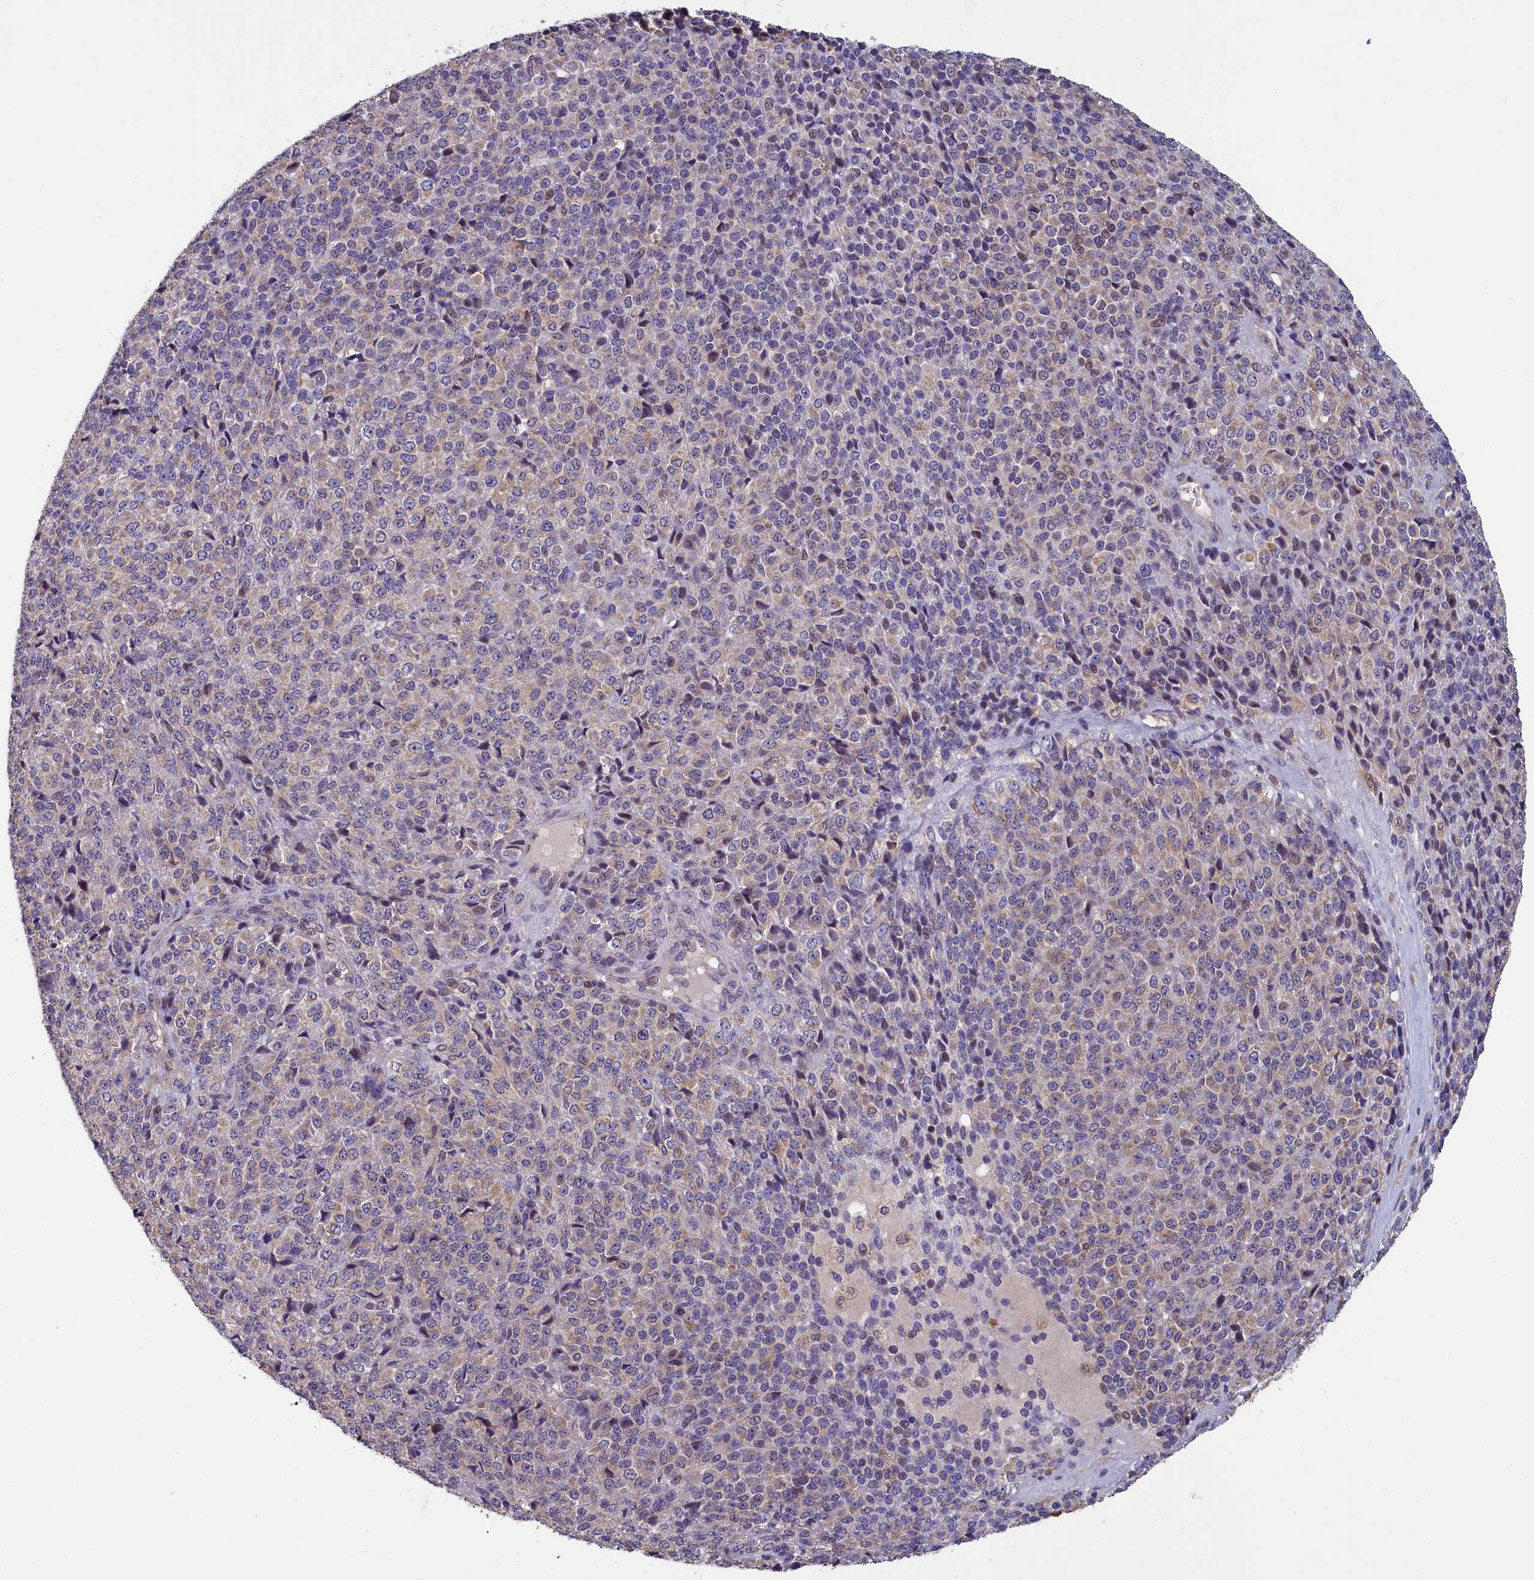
{"staining": {"intensity": "weak", "quantity": "<25%", "location": "cytoplasmic/membranous"}, "tissue": "melanoma", "cell_type": "Tumor cells", "image_type": "cancer", "snomed": [{"axis": "morphology", "description": "Malignant melanoma, Metastatic site"}, {"axis": "topography", "description": "Brain"}], "caption": "An IHC histopathology image of malignant melanoma (metastatic site) is shown. There is no staining in tumor cells of malignant melanoma (metastatic site).", "gene": "NUBP1", "patient": {"sex": "female", "age": 56}}